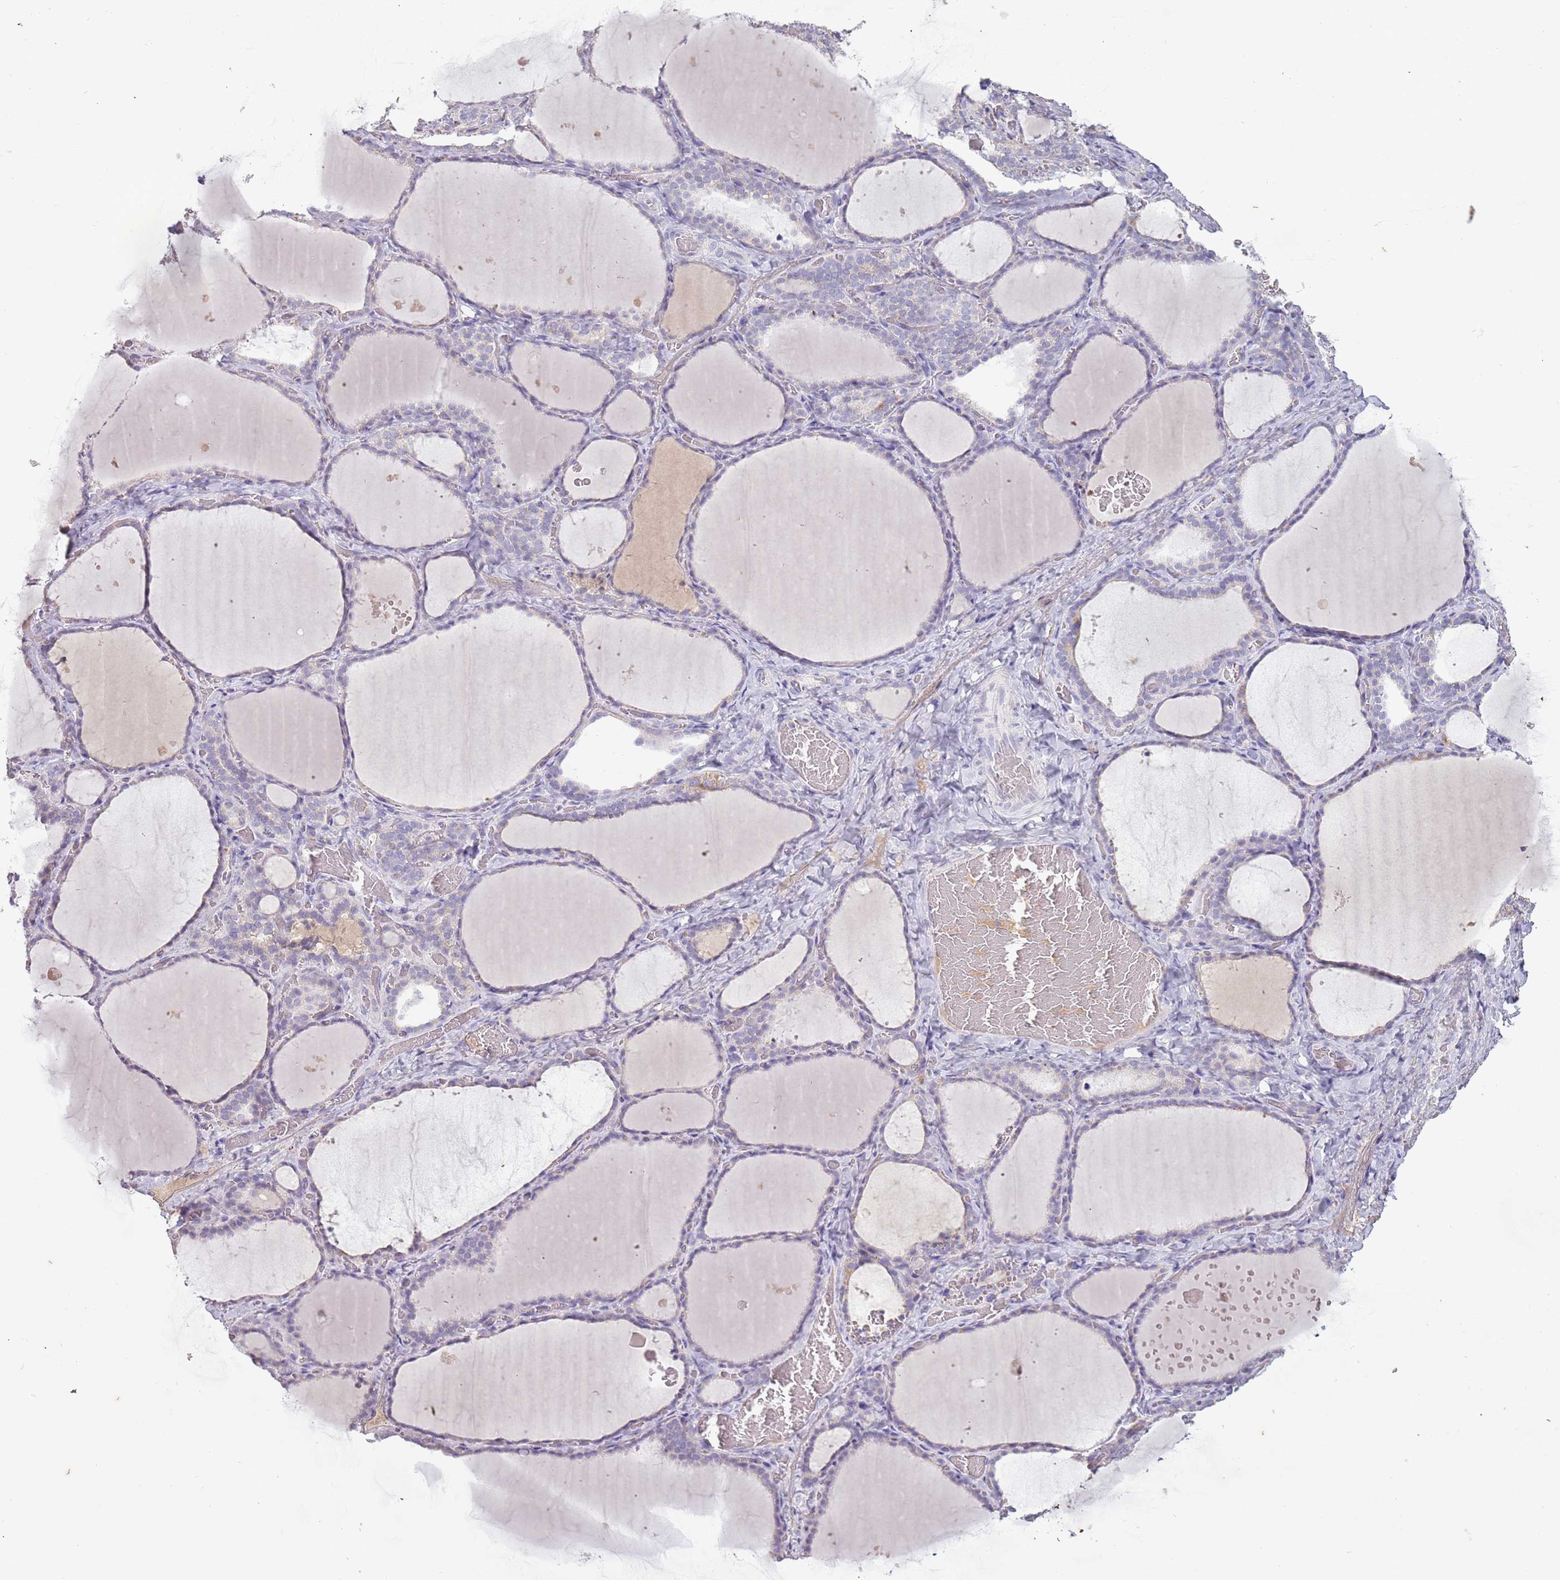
{"staining": {"intensity": "negative", "quantity": "none", "location": "none"}, "tissue": "thyroid gland", "cell_type": "Glandular cells", "image_type": "normal", "snomed": [{"axis": "morphology", "description": "Normal tissue, NOS"}, {"axis": "topography", "description": "Thyroid gland"}], "caption": "Immunohistochemical staining of unremarkable human thyroid gland shows no significant positivity in glandular cells.", "gene": "SYS1", "patient": {"sex": "female", "age": 39}}